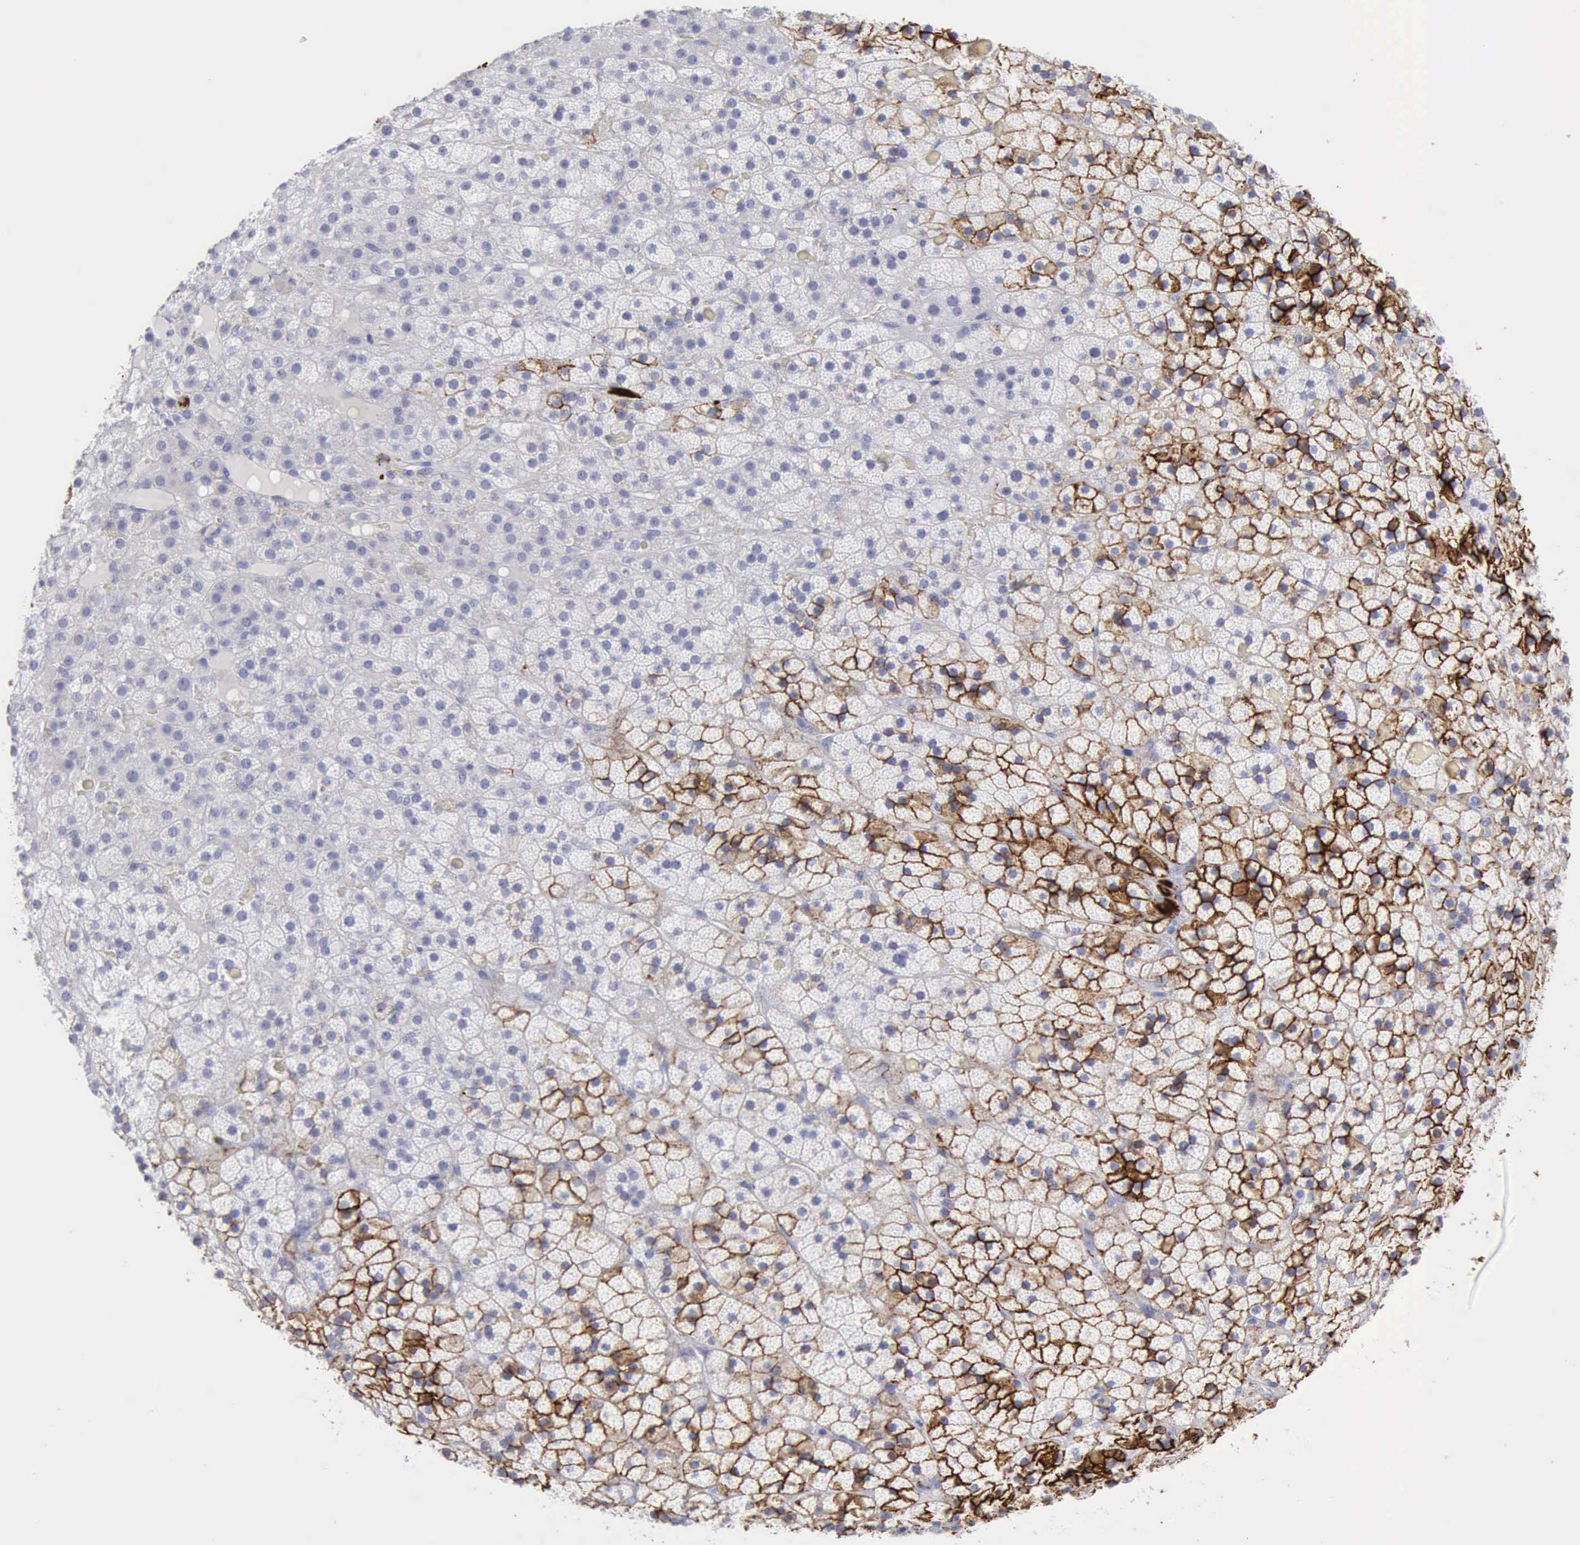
{"staining": {"intensity": "strong", "quantity": "25%-75%", "location": "cytoplasmic/membranous"}, "tissue": "adrenal gland", "cell_type": "Glandular cells", "image_type": "normal", "snomed": [{"axis": "morphology", "description": "Normal tissue, NOS"}, {"axis": "topography", "description": "Adrenal gland"}], "caption": "Immunohistochemical staining of benign adrenal gland shows strong cytoplasmic/membranous protein expression in approximately 25%-75% of glandular cells.", "gene": "NCAM1", "patient": {"sex": "male", "age": 35}}